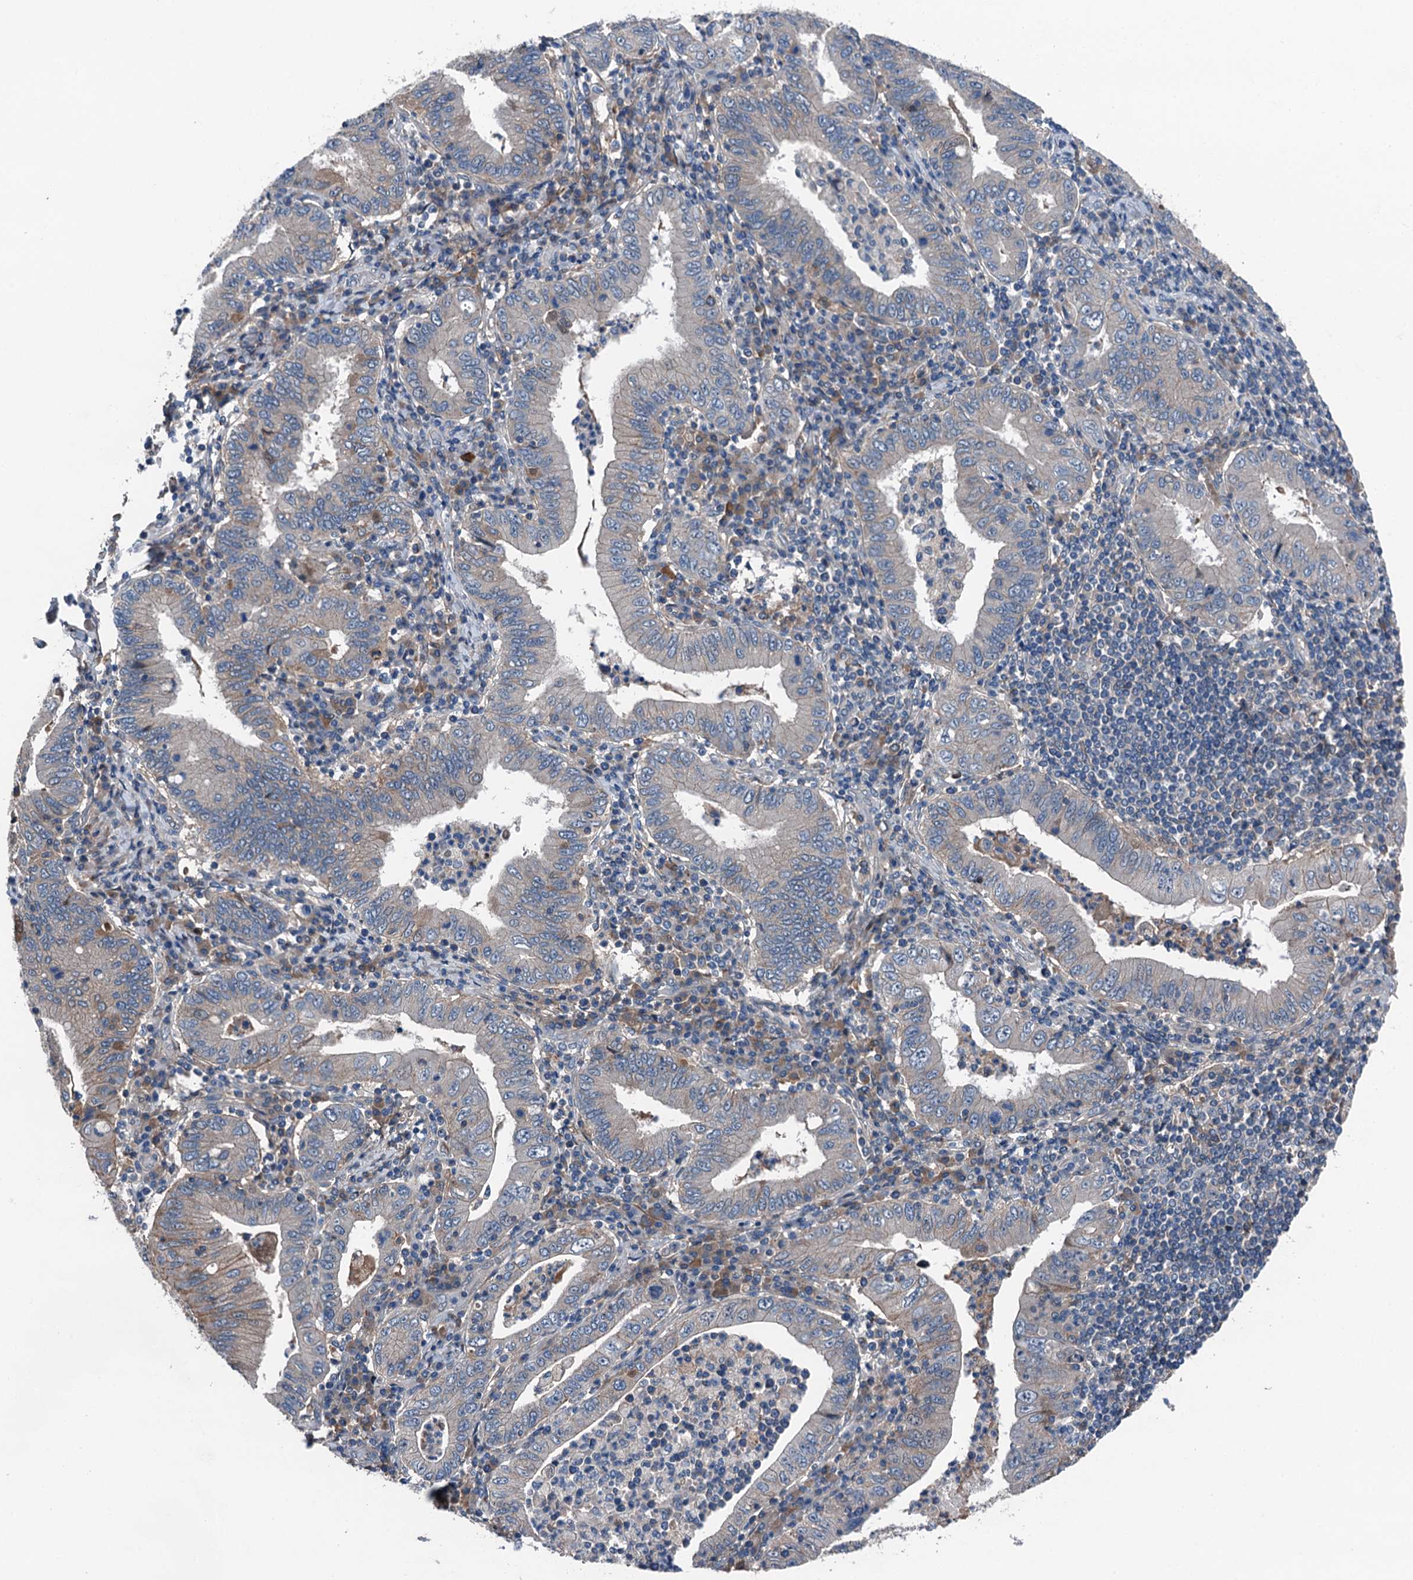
{"staining": {"intensity": "weak", "quantity": "<25%", "location": "cytoplasmic/membranous"}, "tissue": "stomach cancer", "cell_type": "Tumor cells", "image_type": "cancer", "snomed": [{"axis": "morphology", "description": "Normal tissue, NOS"}, {"axis": "morphology", "description": "Adenocarcinoma, NOS"}, {"axis": "topography", "description": "Esophagus"}, {"axis": "topography", "description": "Stomach, upper"}, {"axis": "topography", "description": "Peripheral nerve tissue"}], "caption": "DAB immunohistochemical staining of human stomach cancer displays no significant staining in tumor cells.", "gene": "SLC2A10", "patient": {"sex": "male", "age": 62}}